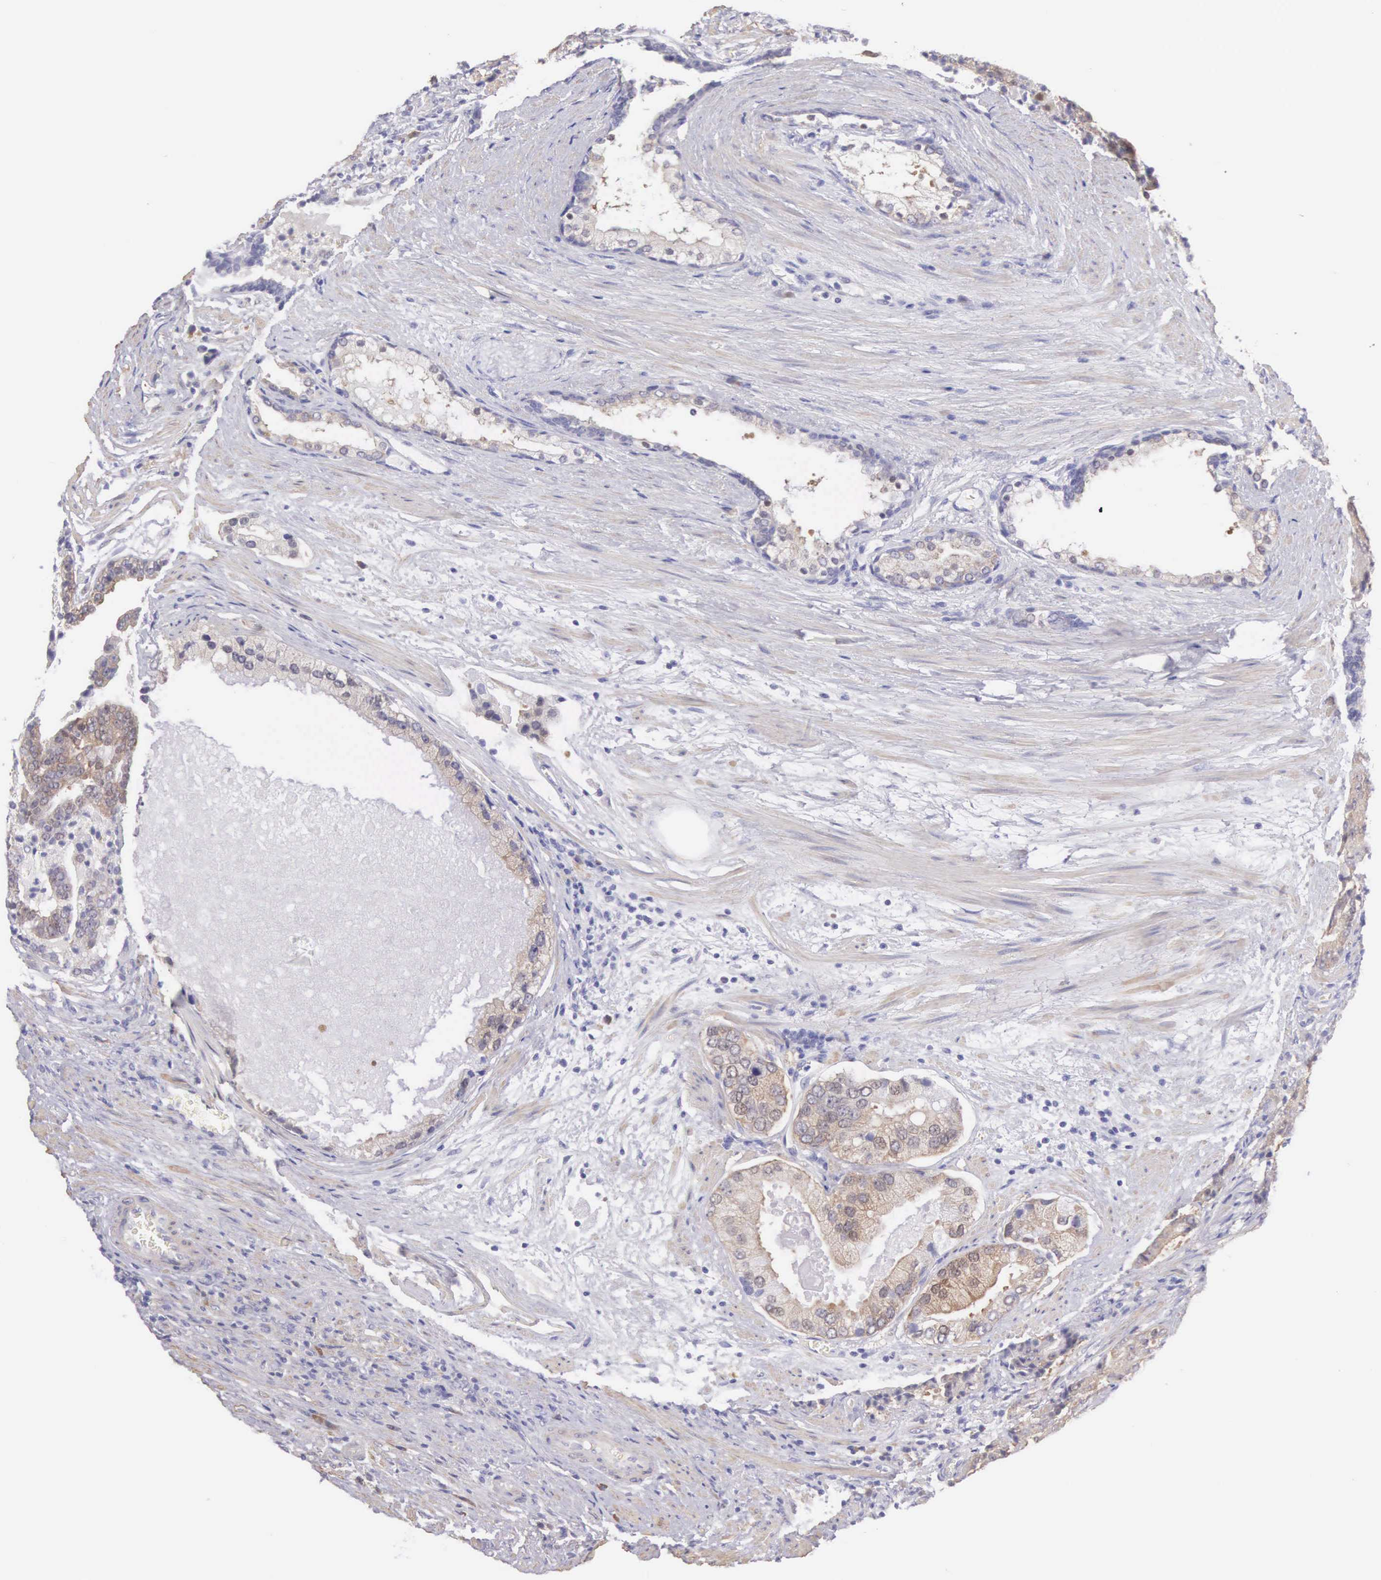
{"staining": {"intensity": "weak", "quantity": ">75%", "location": "cytoplasmic/membranous"}, "tissue": "prostate cancer", "cell_type": "Tumor cells", "image_type": "cancer", "snomed": [{"axis": "morphology", "description": "Adenocarcinoma, Medium grade"}, {"axis": "topography", "description": "Prostate"}], "caption": "IHC (DAB (3,3'-diaminobenzidine)) staining of human adenocarcinoma (medium-grade) (prostate) demonstrates weak cytoplasmic/membranous protein positivity in about >75% of tumor cells. (DAB = brown stain, brightfield microscopy at high magnification).", "gene": "ARFGAP3", "patient": {"sex": "male", "age": 70}}